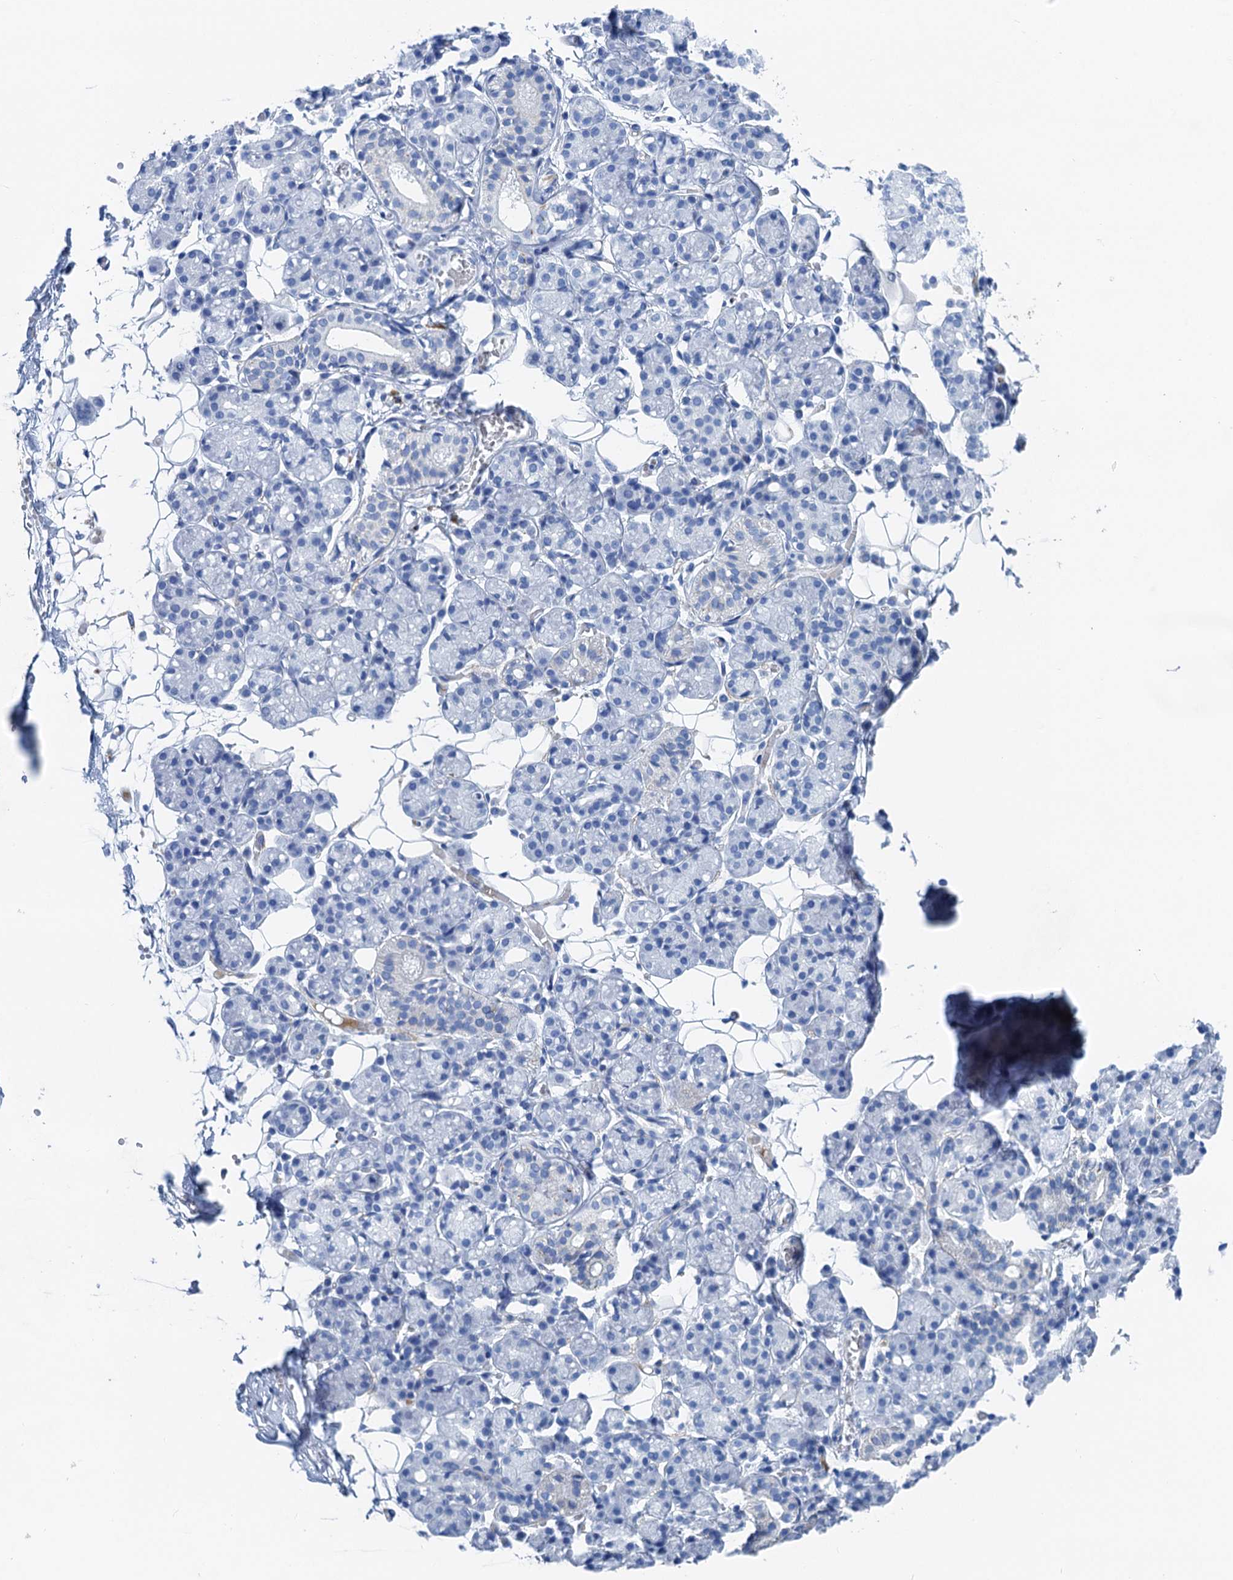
{"staining": {"intensity": "negative", "quantity": "none", "location": "none"}, "tissue": "salivary gland", "cell_type": "Glandular cells", "image_type": "normal", "snomed": [{"axis": "morphology", "description": "Normal tissue, NOS"}, {"axis": "topography", "description": "Salivary gland"}], "caption": "Immunohistochemistry (IHC) image of unremarkable salivary gland stained for a protein (brown), which displays no positivity in glandular cells. (Brightfield microscopy of DAB (3,3'-diaminobenzidine) immunohistochemistry at high magnification).", "gene": "NLRP10", "patient": {"sex": "male", "age": 63}}